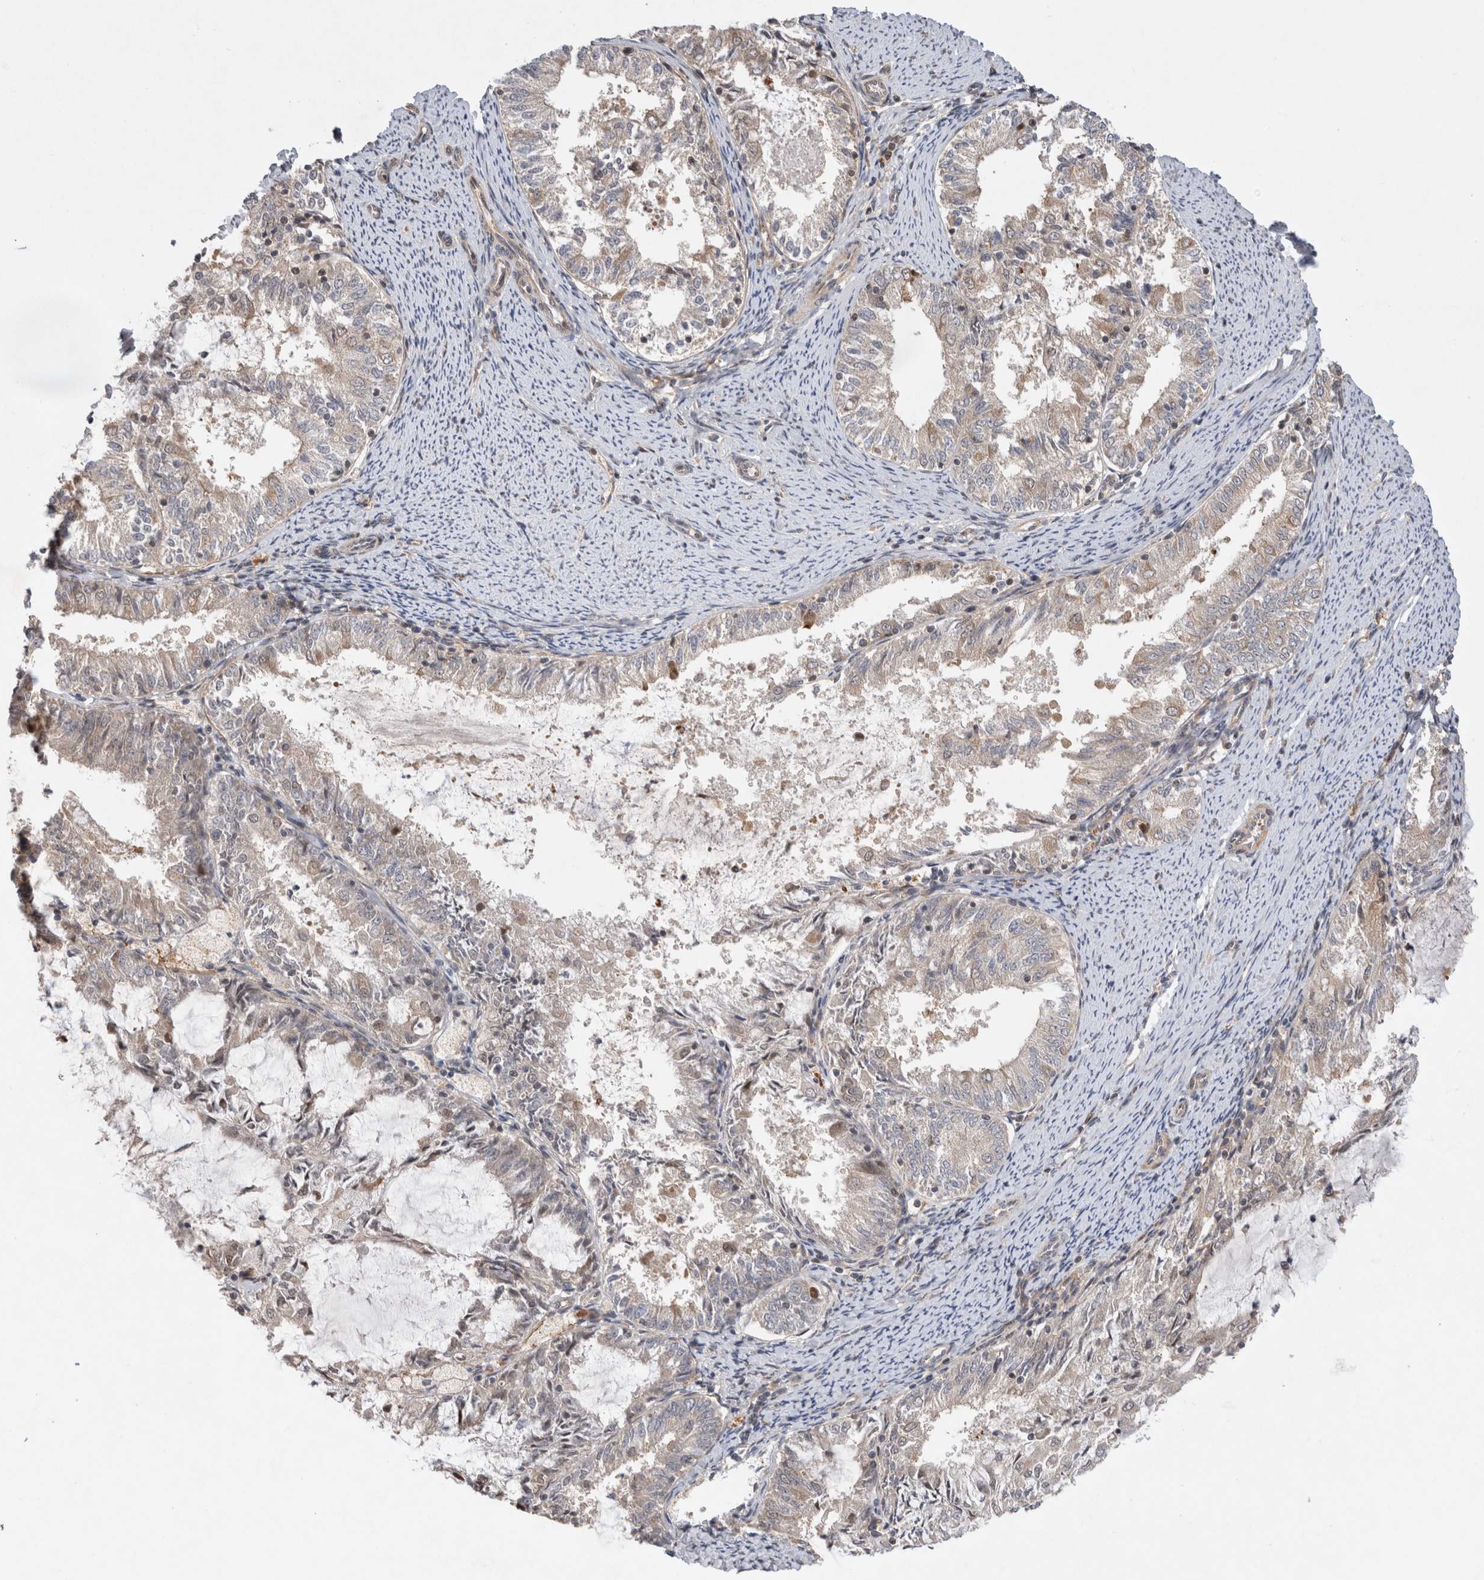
{"staining": {"intensity": "weak", "quantity": "<25%", "location": "cytoplasmic/membranous"}, "tissue": "endometrial cancer", "cell_type": "Tumor cells", "image_type": "cancer", "snomed": [{"axis": "morphology", "description": "Adenocarcinoma, NOS"}, {"axis": "topography", "description": "Endometrium"}], "caption": "DAB (3,3'-diaminobenzidine) immunohistochemical staining of human endometrial cancer demonstrates no significant positivity in tumor cells.", "gene": "HTT", "patient": {"sex": "female", "age": 57}}